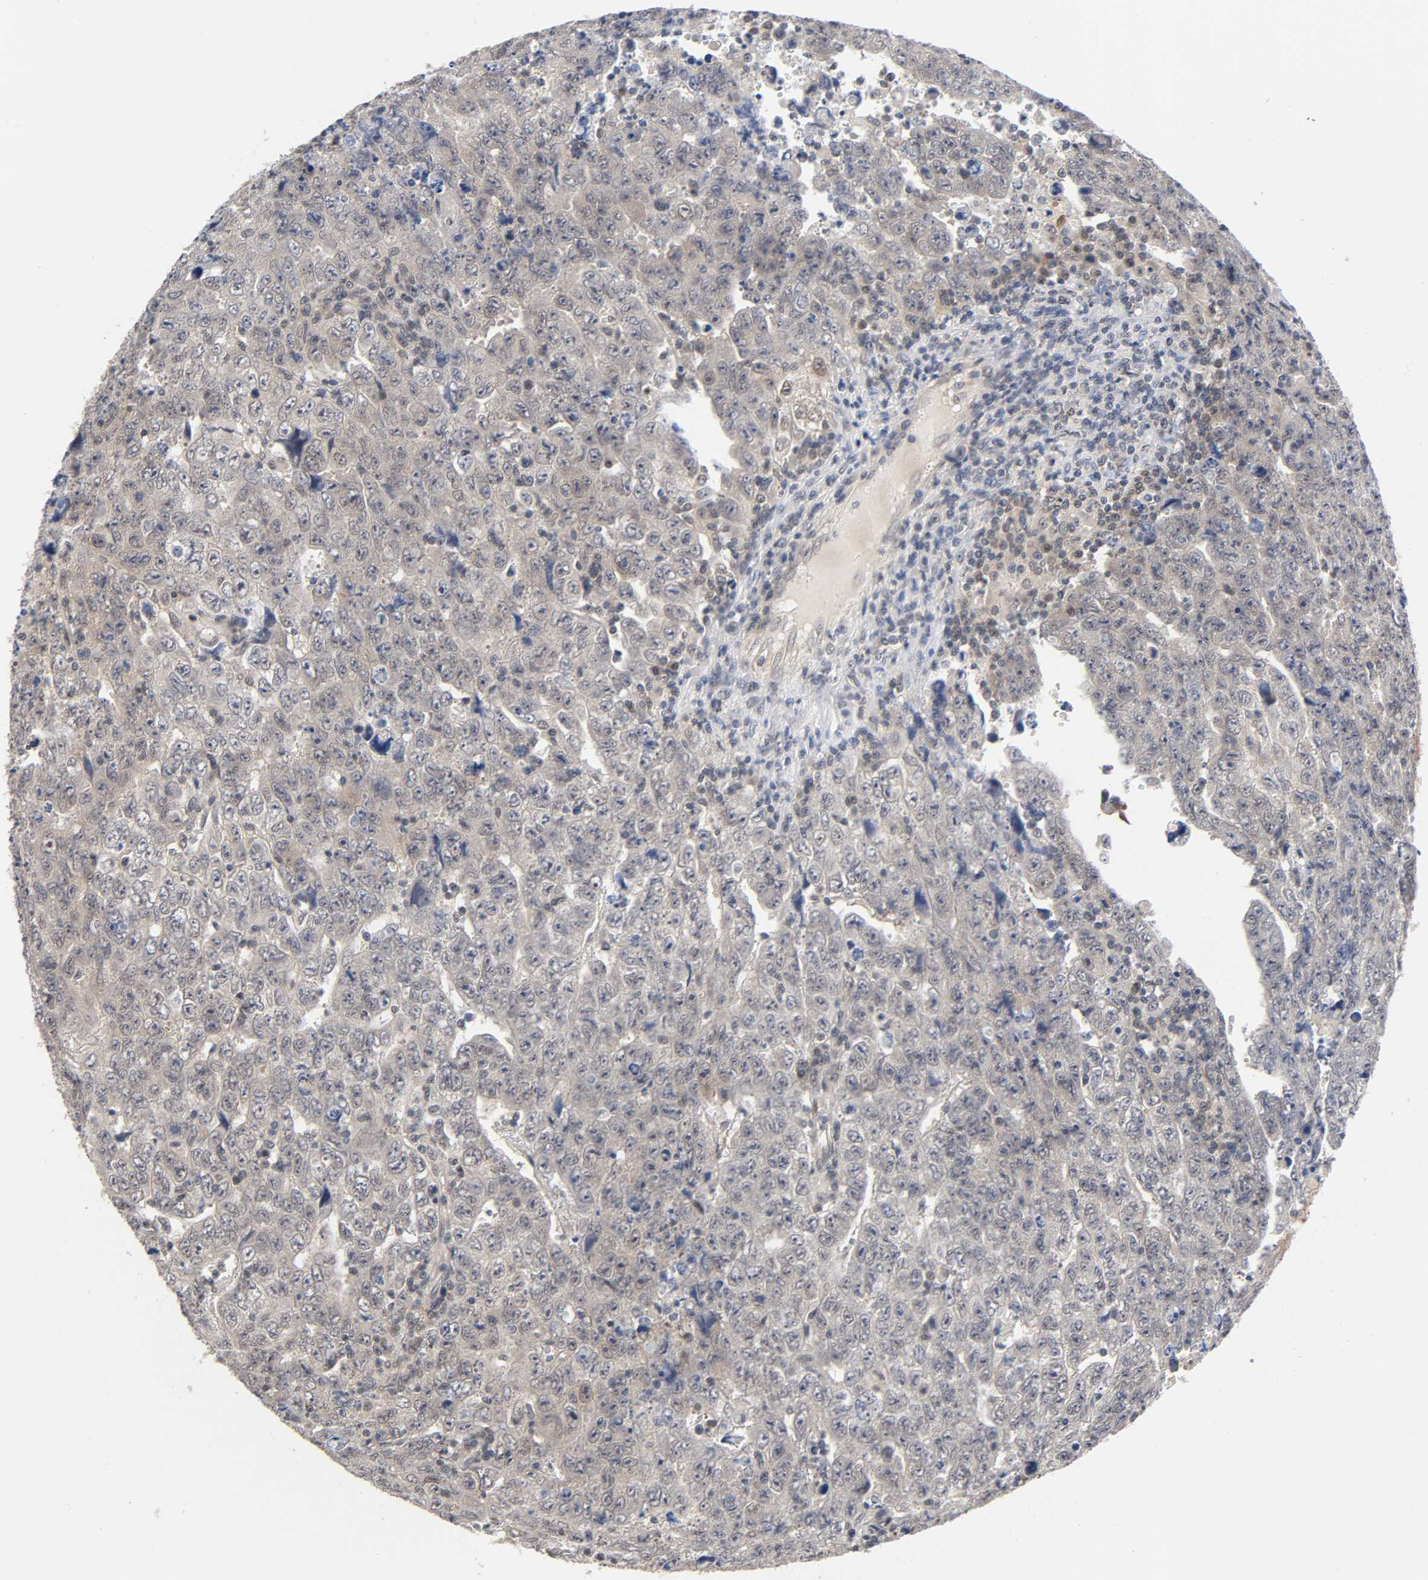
{"staining": {"intensity": "weak", "quantity": "25%-75%", "location": "cytoplasmic/membranous"}, "tissue": "testis cancer", "cell_type": "Tumor cells", "image_type": "cancer", "snomed": [{"axis": "morphology", "description": "Carcinoma, Embryonal, NOS"}, {"axis": "topography", "description": "Testis"}], "caption": "This histopathology image reveals immunohistochemistry staining of human testis cancer (embryonal carcinoma), with low weak cytoplasmic/membranous staining in about 25%-75% of tumor cells.", "gene": "PRKAB1", "patient": {"sex": "male", "age": 28}}